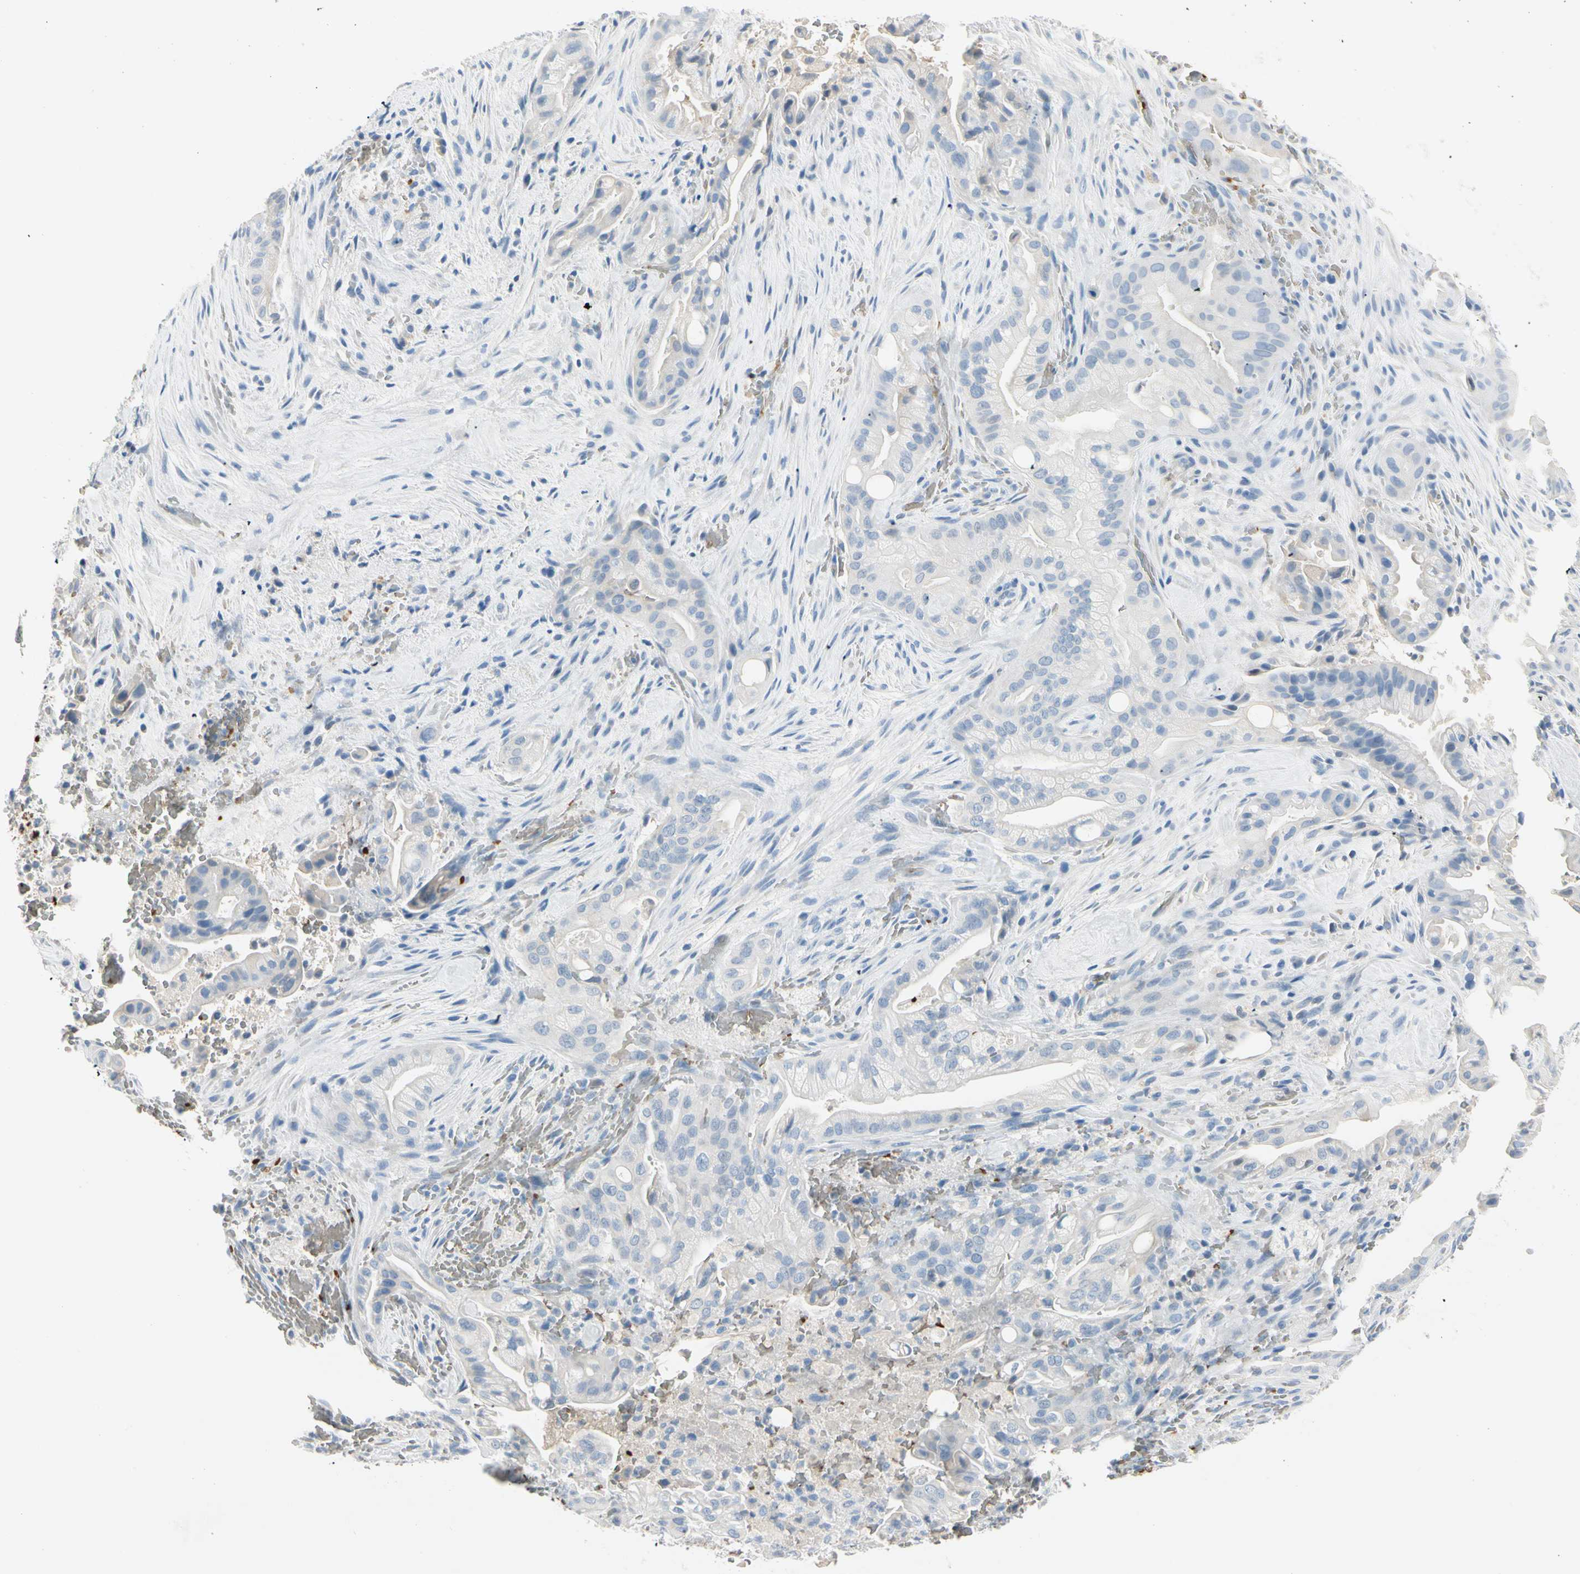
{"staining": {"intensity": "negative", "quantity": "none", "location": "none"}, "tissue": "liver cancer", "cell_type": "Tumor cells", "image_type": "cancer", "snomed": [{"axis": "morphology", "description": "Cholangiocarcinoma"}, {"axis": "topography", "description": "Liver"}], "caption": "Cholangiocarcinoma (liver) was stained to show a protein in brown. There is no significant positivity in tumor cells.", "gene": "CA1", "patient": {"sex": "female", "age": 68}}